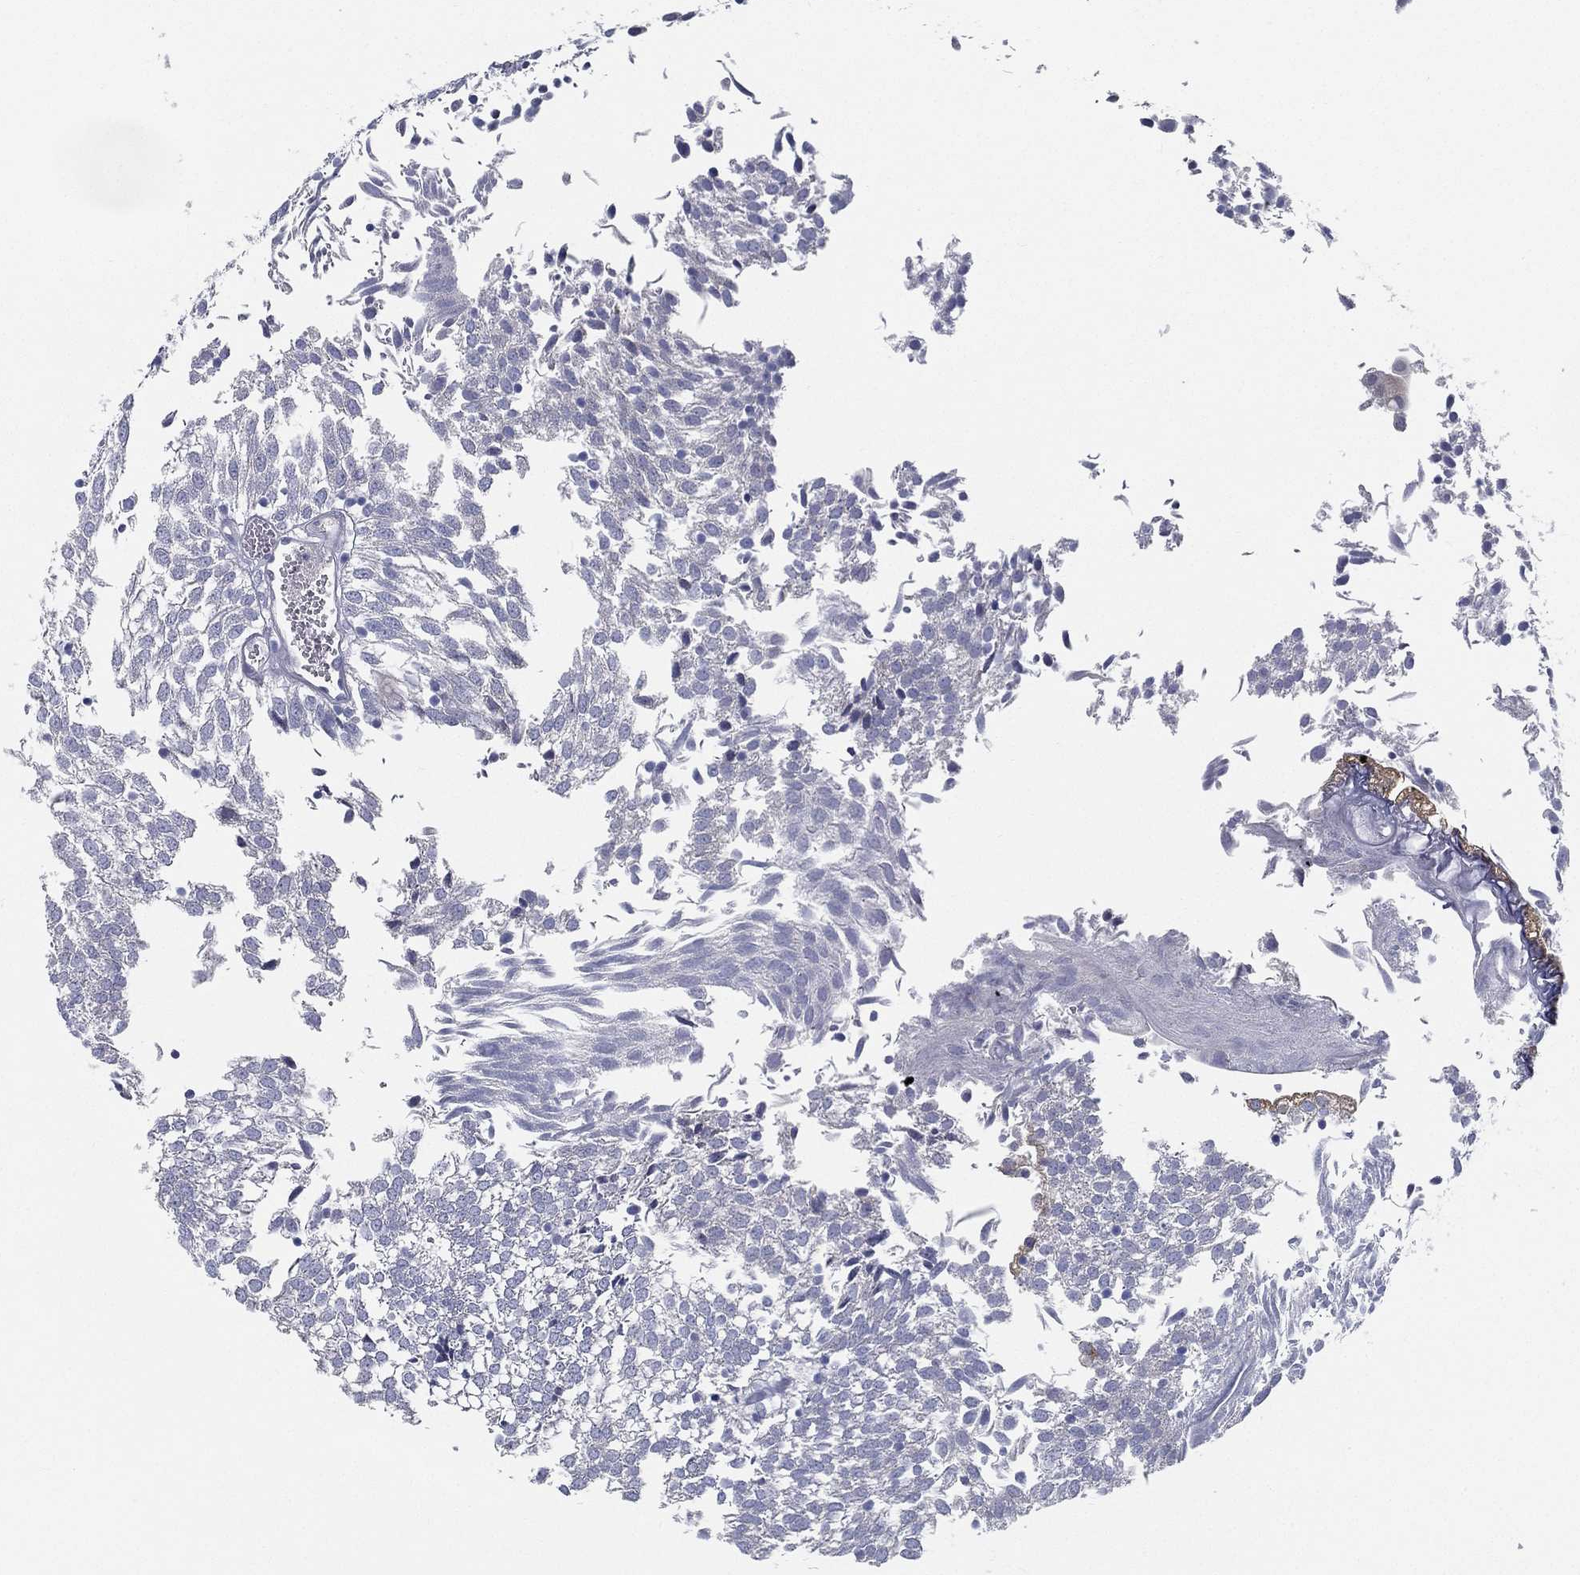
{"staining": {"intensity": "negative", "quantity": "none", "location": "none"}, "tissue": "urothelial cancer", "cell_type": "Tumor cells", "image_type": "cancer", "snomed": [{"axis": "morphology", "description": "Urothelial carcinoma, Low grade"}, {"axis": "topography", "description": "Urinary bladder"}], "caption": "High magnification brightfield microscopy of low-grade urothelial carcinoma stained with DAB (brown) and counterstained with hematoxylin (blue): tumor cells show no significant staining.", "gene": "STS", "patient": {"sex": "male", "age": 52}}